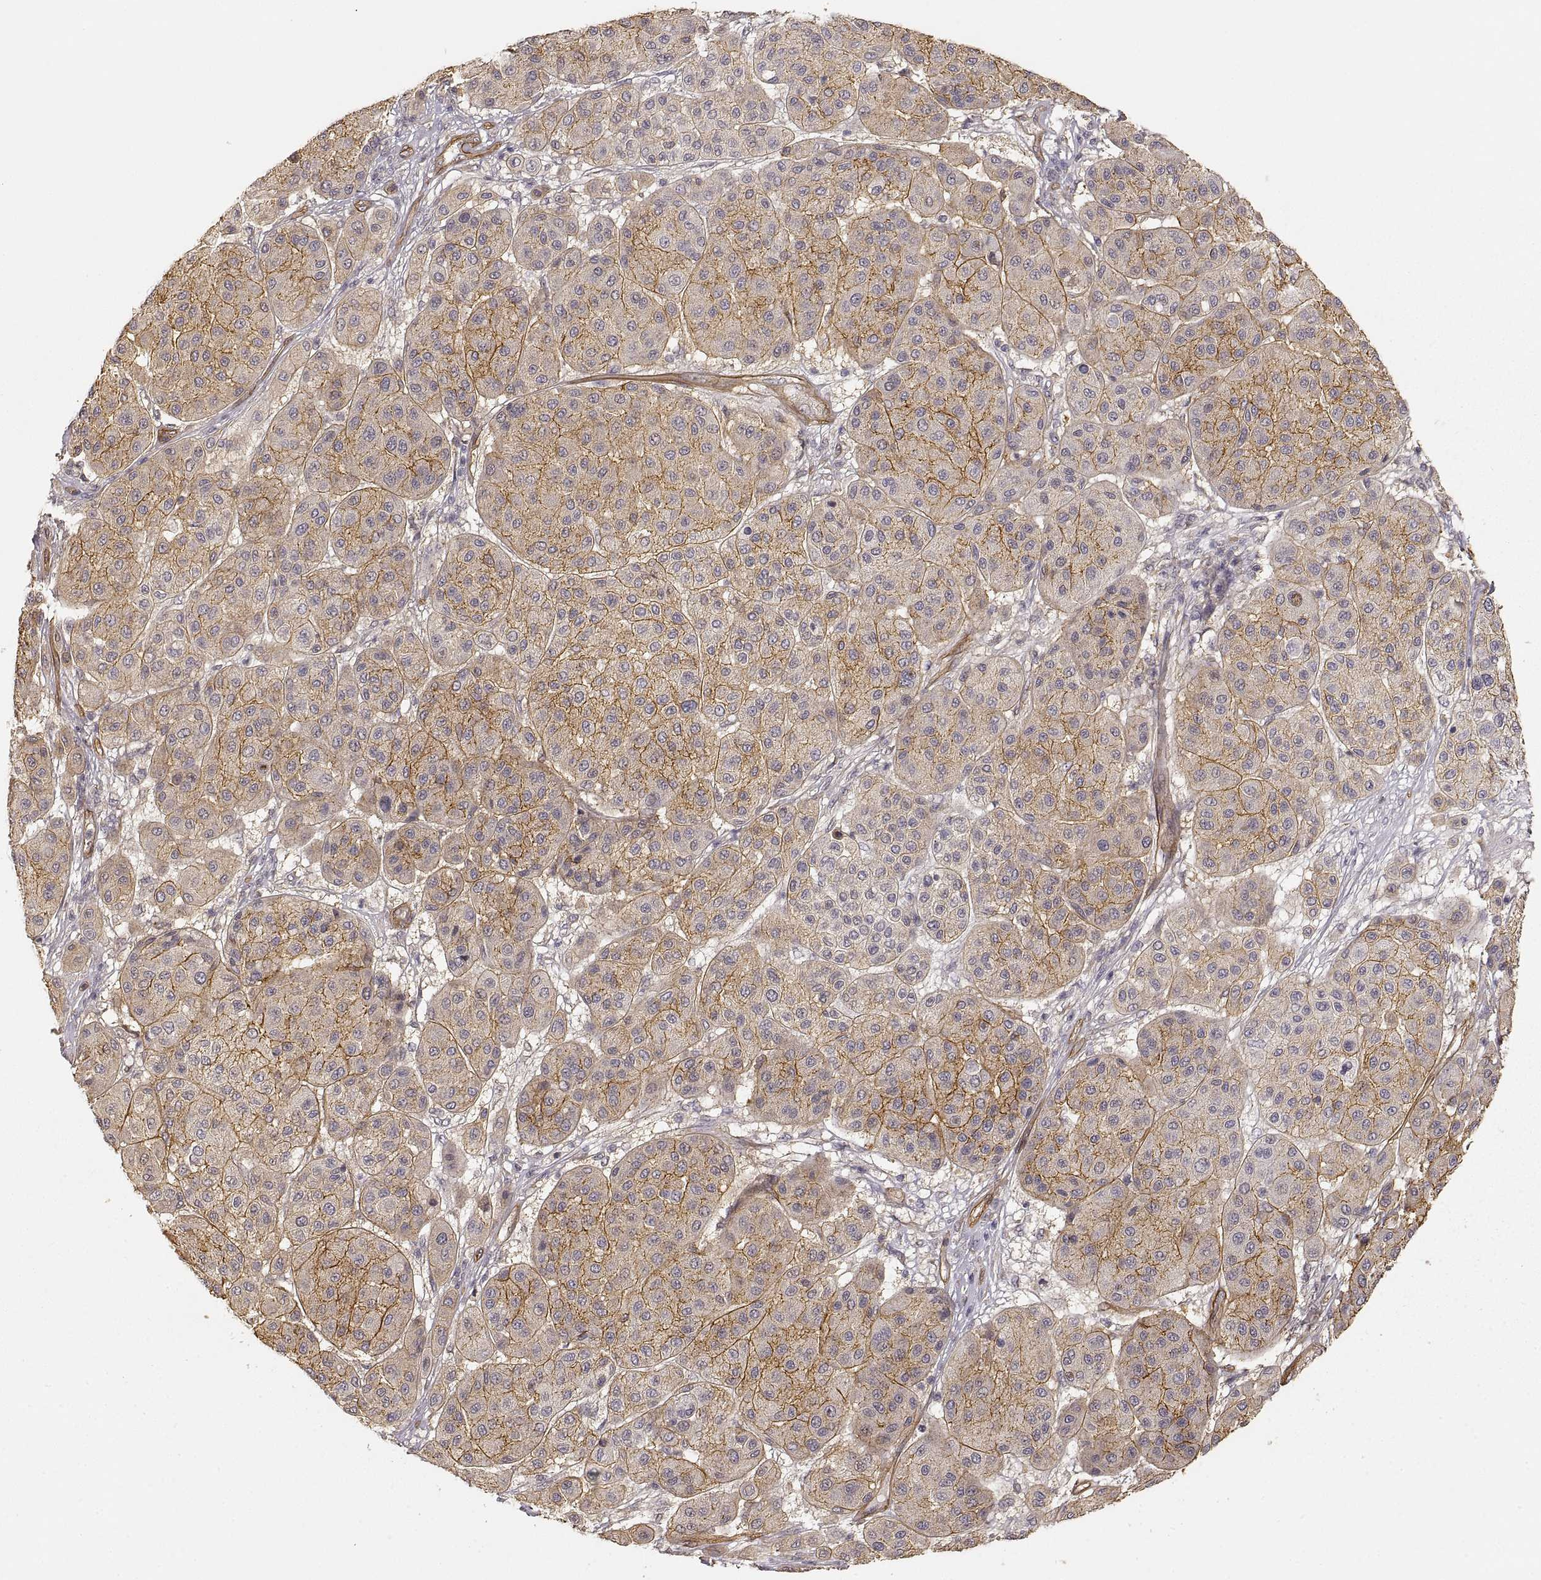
{"staining": {"intensity": "strong", "quantity": ">75%", "location": "cytoplasmic/membranous"}, "tissue": "melanoma", "cell_type": "Tumor cells", "image_type": "cancer", "snomed": [{"axis": "morphology", "description": "Malignant melanoma, Metastatic site"}, {"axis": "topography", "description": "Smooth muscle"}], "caption": "Human malignant melanoma (metastatic site) stained for a protein (brown) displays strong cytoplasmic/membranous positive staining in about >75% of tumor cells.", "gene": "LAMA4", "patient": {"sex": "male", "age": 41}}